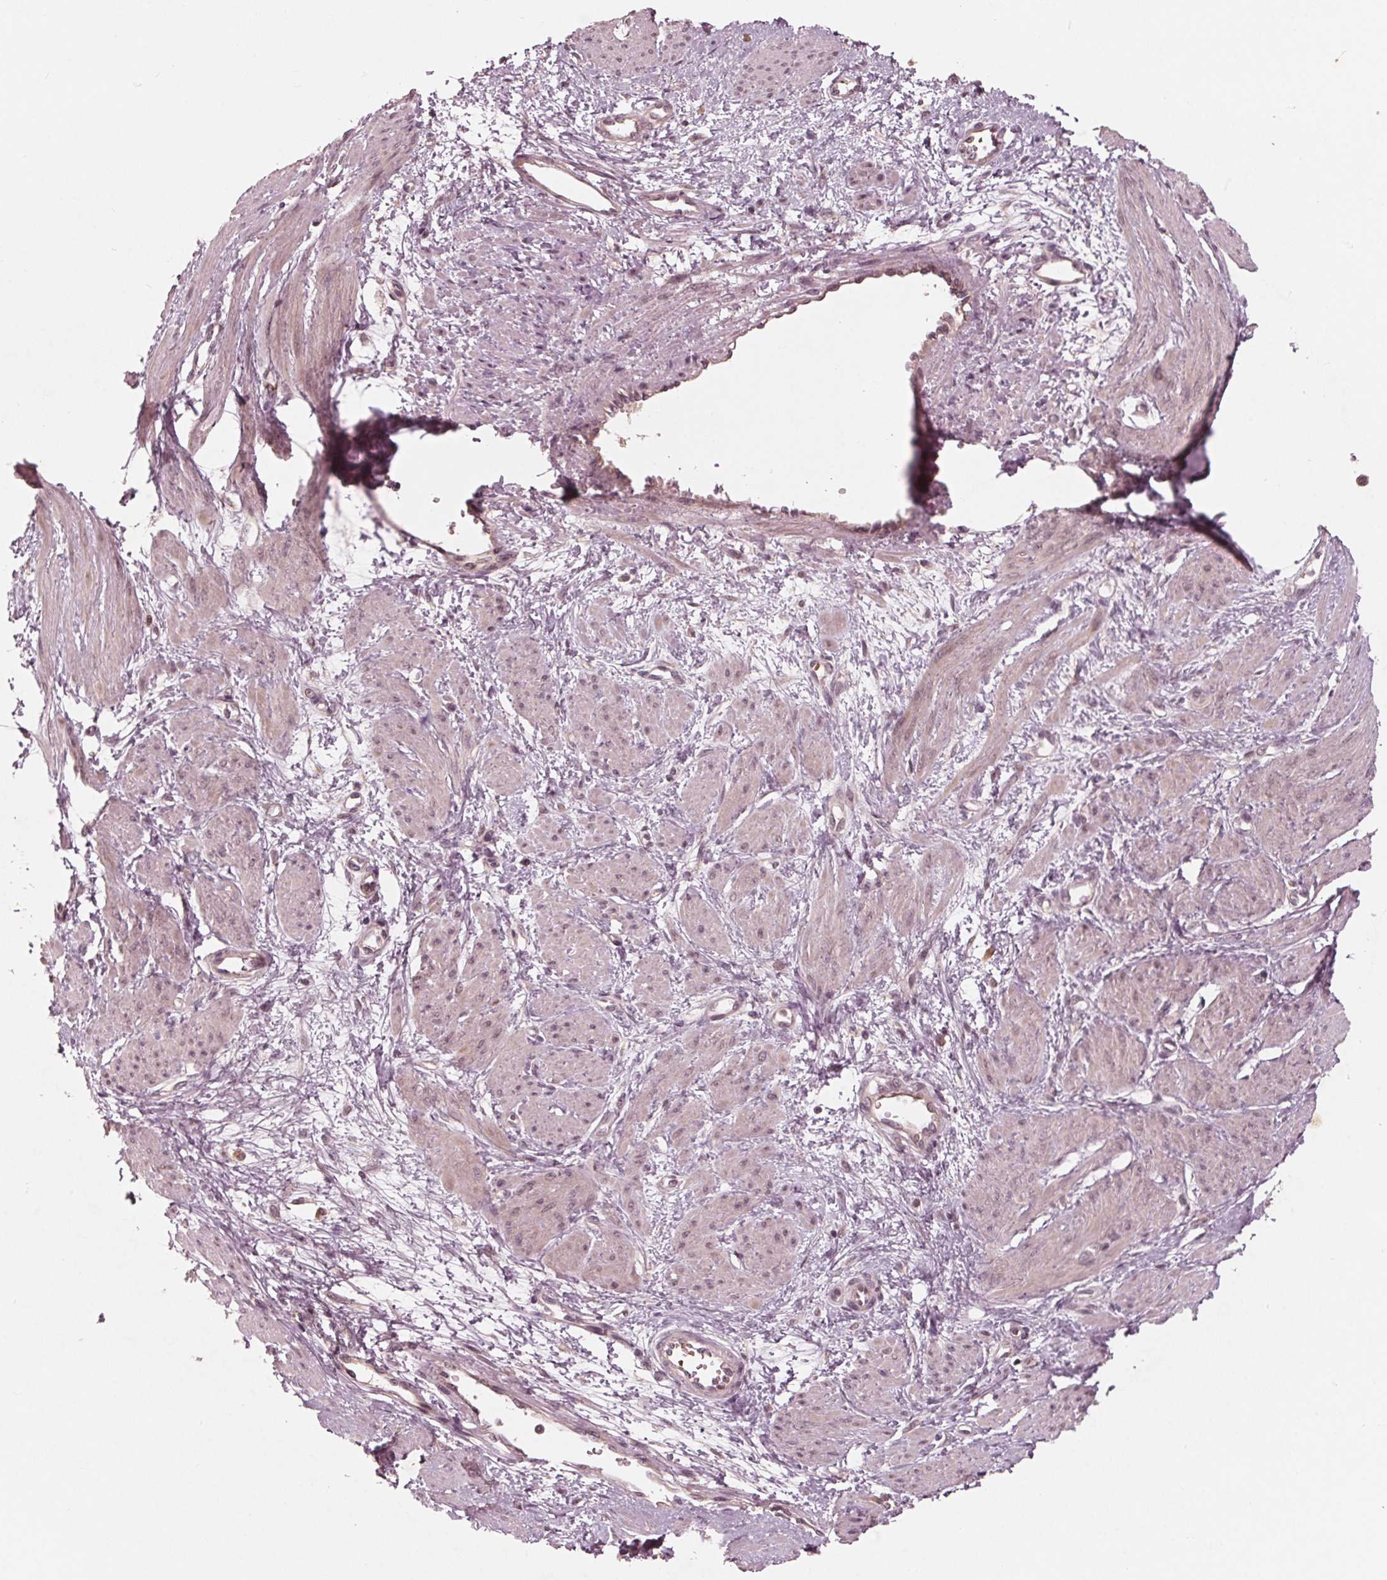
{"staining": {"intensity": "weak", "quantity": "<25%", "location": "cytoplasmic/membranous"}, "tissue": "smooth muscle", "cell_type": "Smooth muscle cells", "image_type": "normal", "snomed": [{"axis": "morphology", "description": "Normal tissue, NOS"}, {"axis": "topography", "description": "Smooth muscle"}, {"axis": "topography", "description": "Uterus"}], "caption": "This is an IHC image of benign human smooth muscle. There is no positivity in smooth muscle cells.", "gene": "UBALD1", "patient": {"sex": "female", "age": 39}}